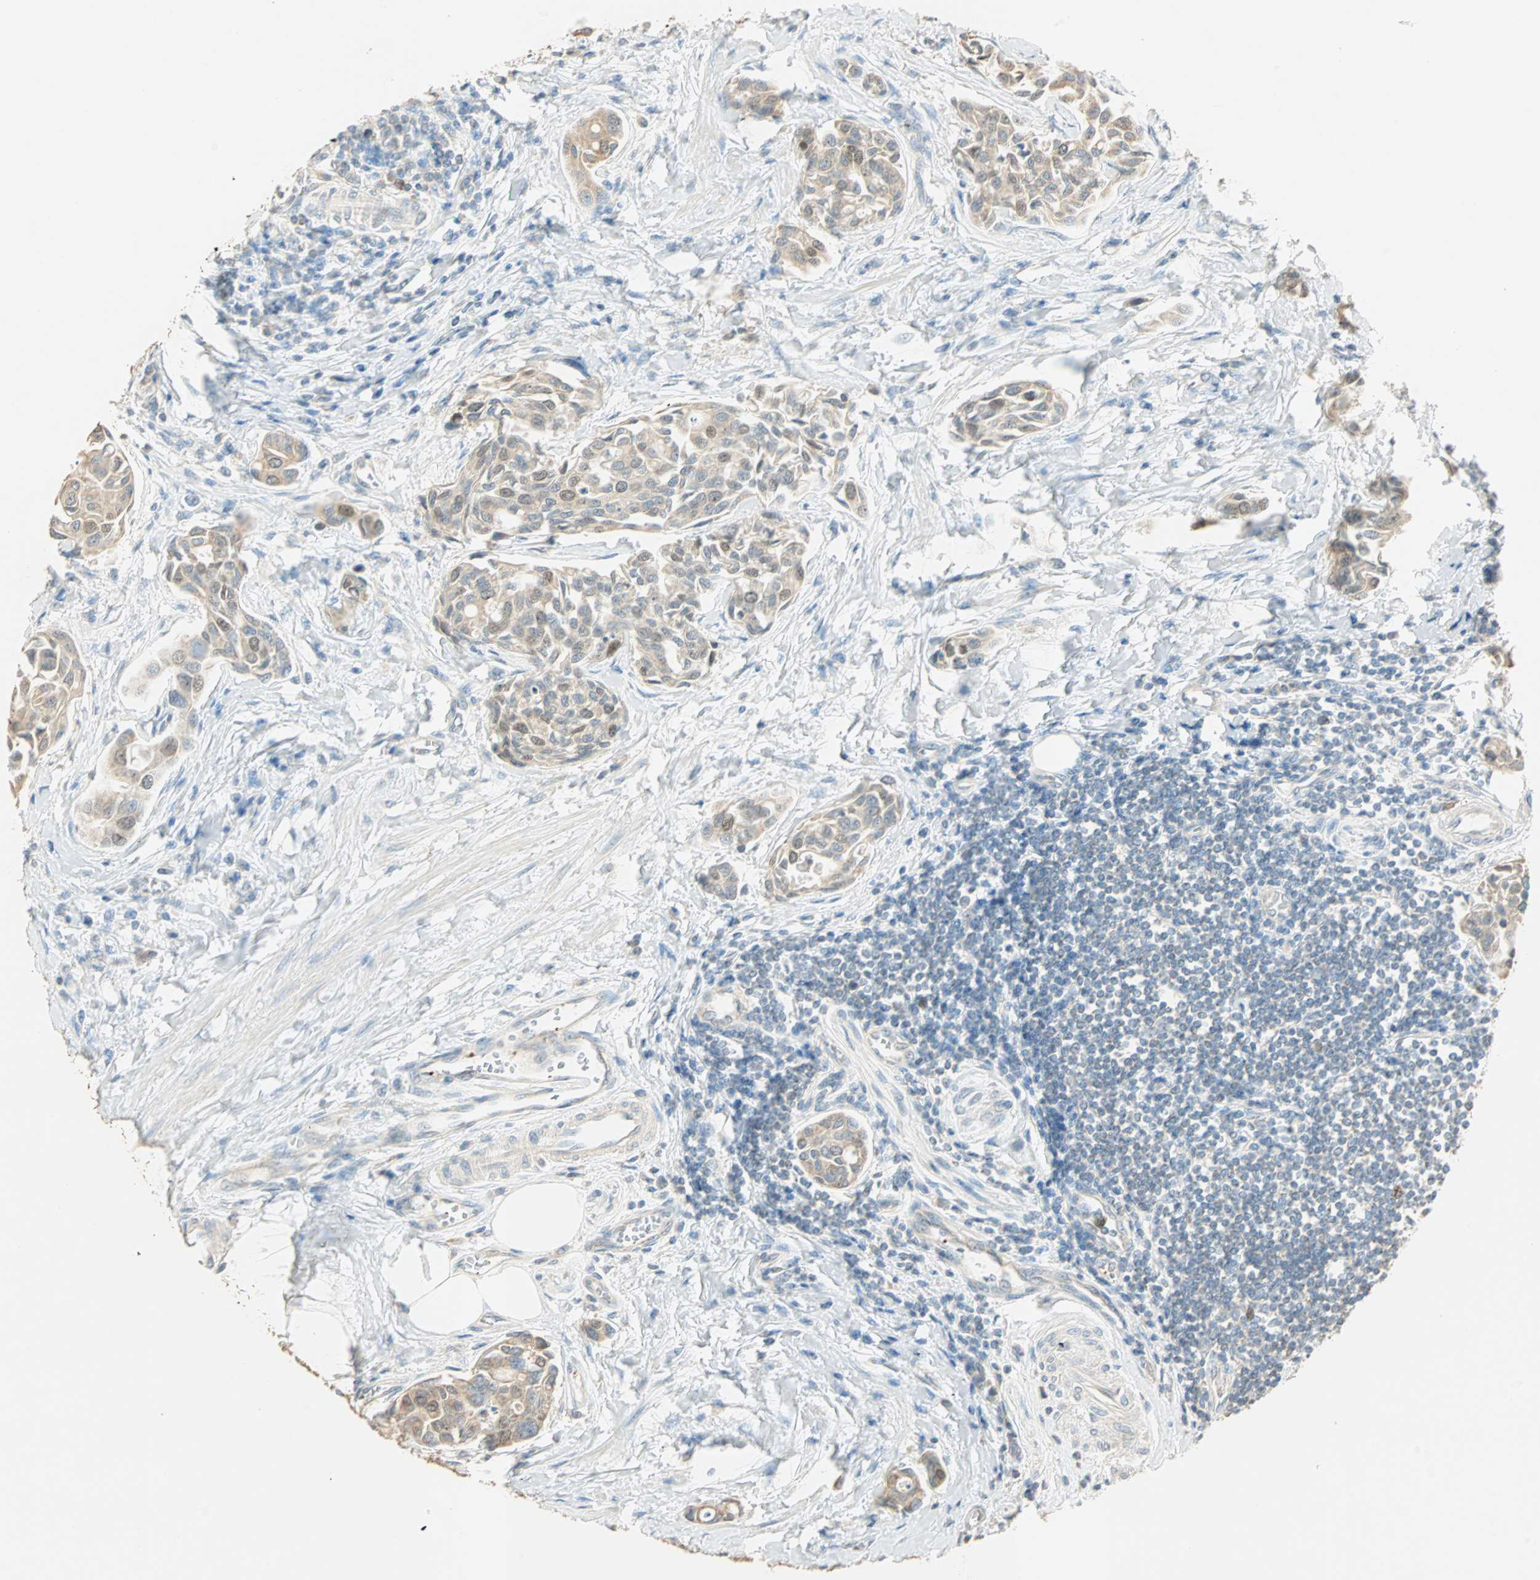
{"staining": {"intensity": "moderate", "quantity": ">75%", "location": "cytoplasmic/membranous"}, "tissue": "urothelial cancer", "cell_type": "Tumor cells", "image_type": "cancer", "snomed": [{"axis": "morphology", "description": "Urothelial carcinoma, High grade"}, {"axis": "topography", "description": "Urinary bladder"}], "caption": "DAB (3,3'-diaminobenzidine) immunohistochemical staining of human high-grade urothelial carcinoma shows moderate cytoplasmic/membranous protein positivity in approximately >75% of tumor cells.", "gene": "RAD18", "patient": {"sex": "male", "age": 78}}